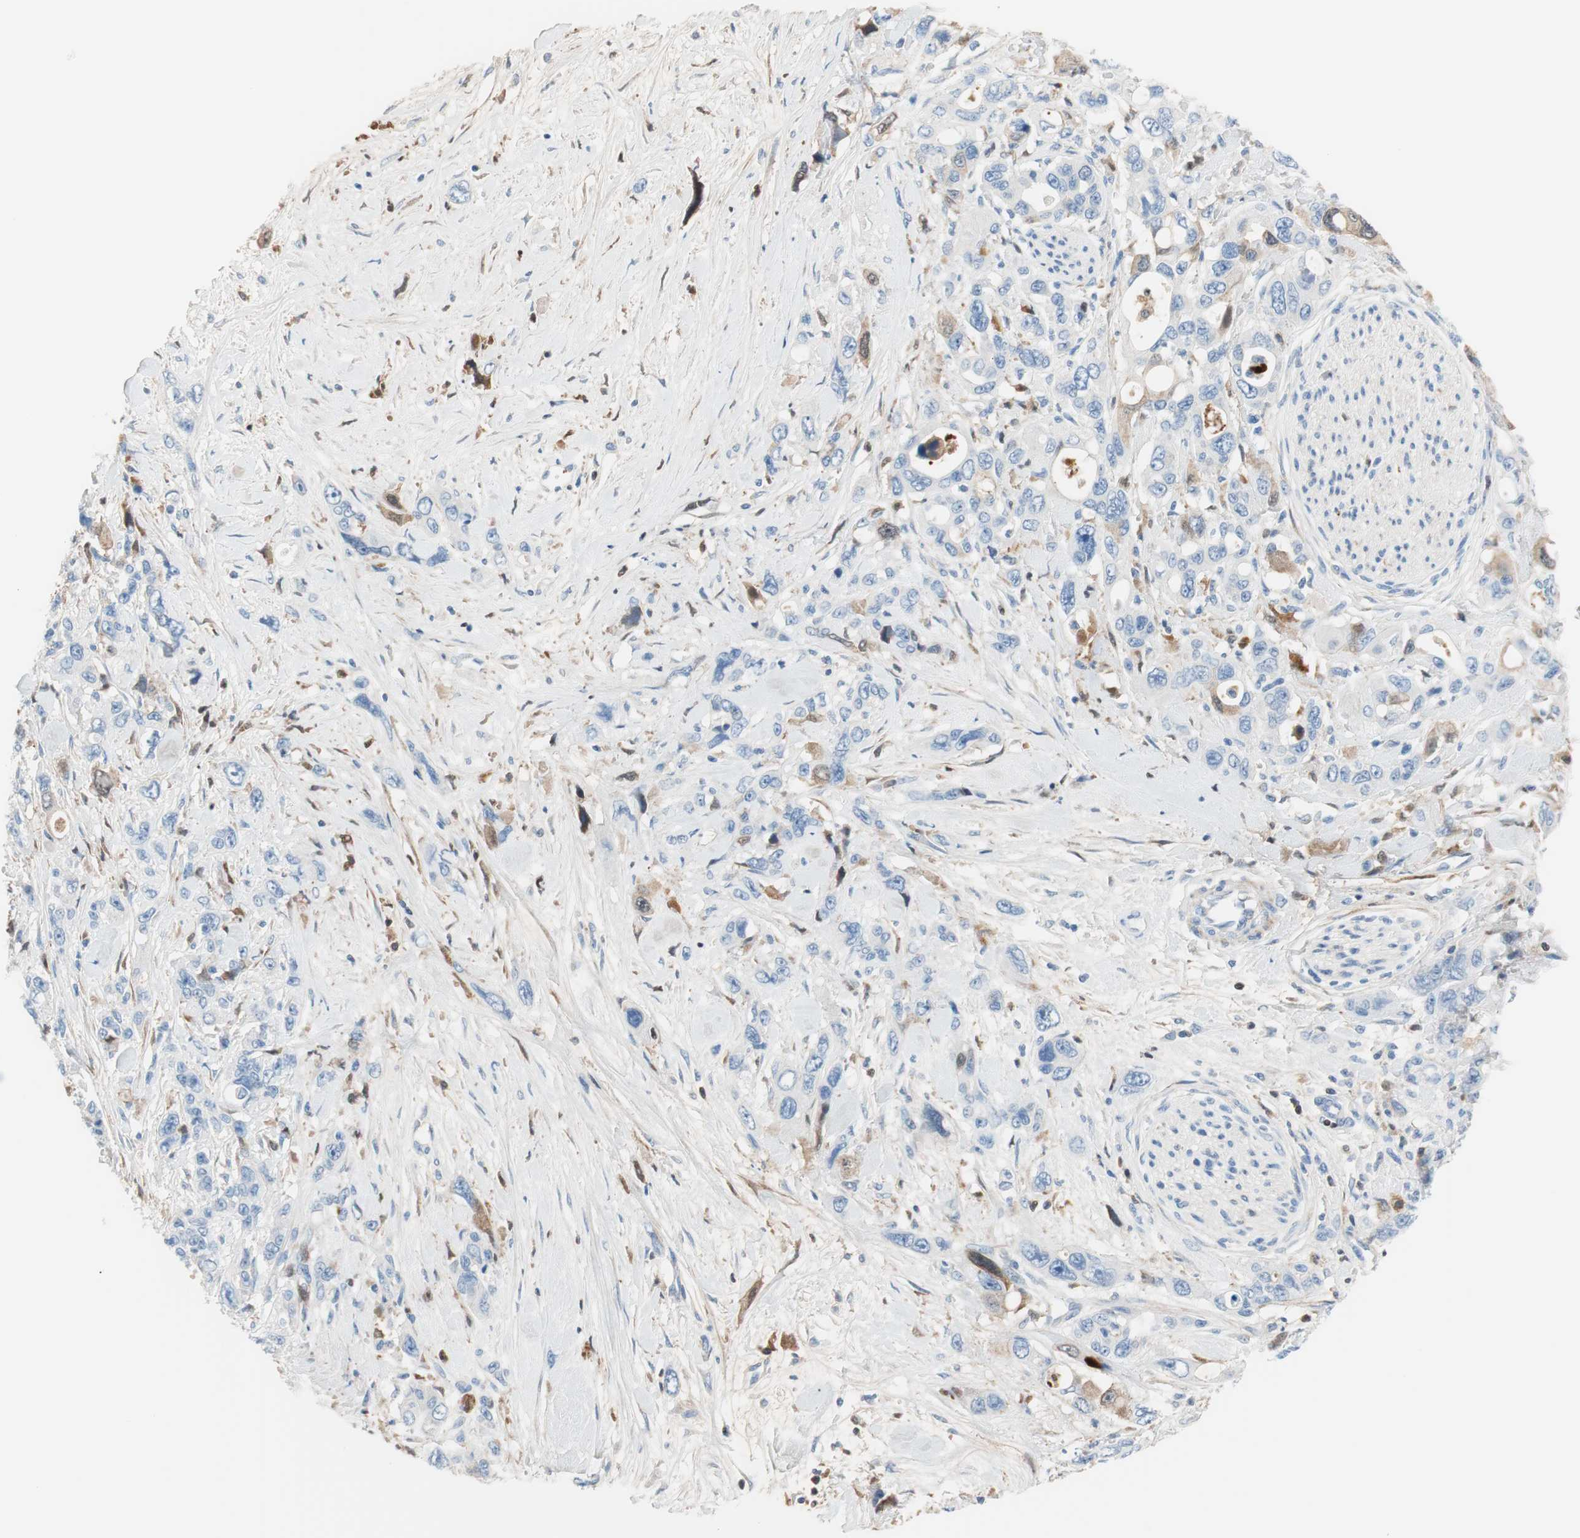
{"staining": {"intensity": "weak", "quantity": "<25%", "location": "cytoplasmic/membranous"}, "tissue": "pancreatic cancer", "cell_type": "Tumor cells", "image_type": "cancer", "snomed": [{"axis": "morphology", "description": "Adenocarcinoma, NOS"}, {"axis": "topography", "description": "Pancreas"}], "caption": "Immunohistochemistry (IHC) histopathology image of human pancreatic cancer stained for a protein (brown), which shows no positivity in tumor cells.", "gene": "RBP4", "patient": {"sex": "male", "age": 46}}